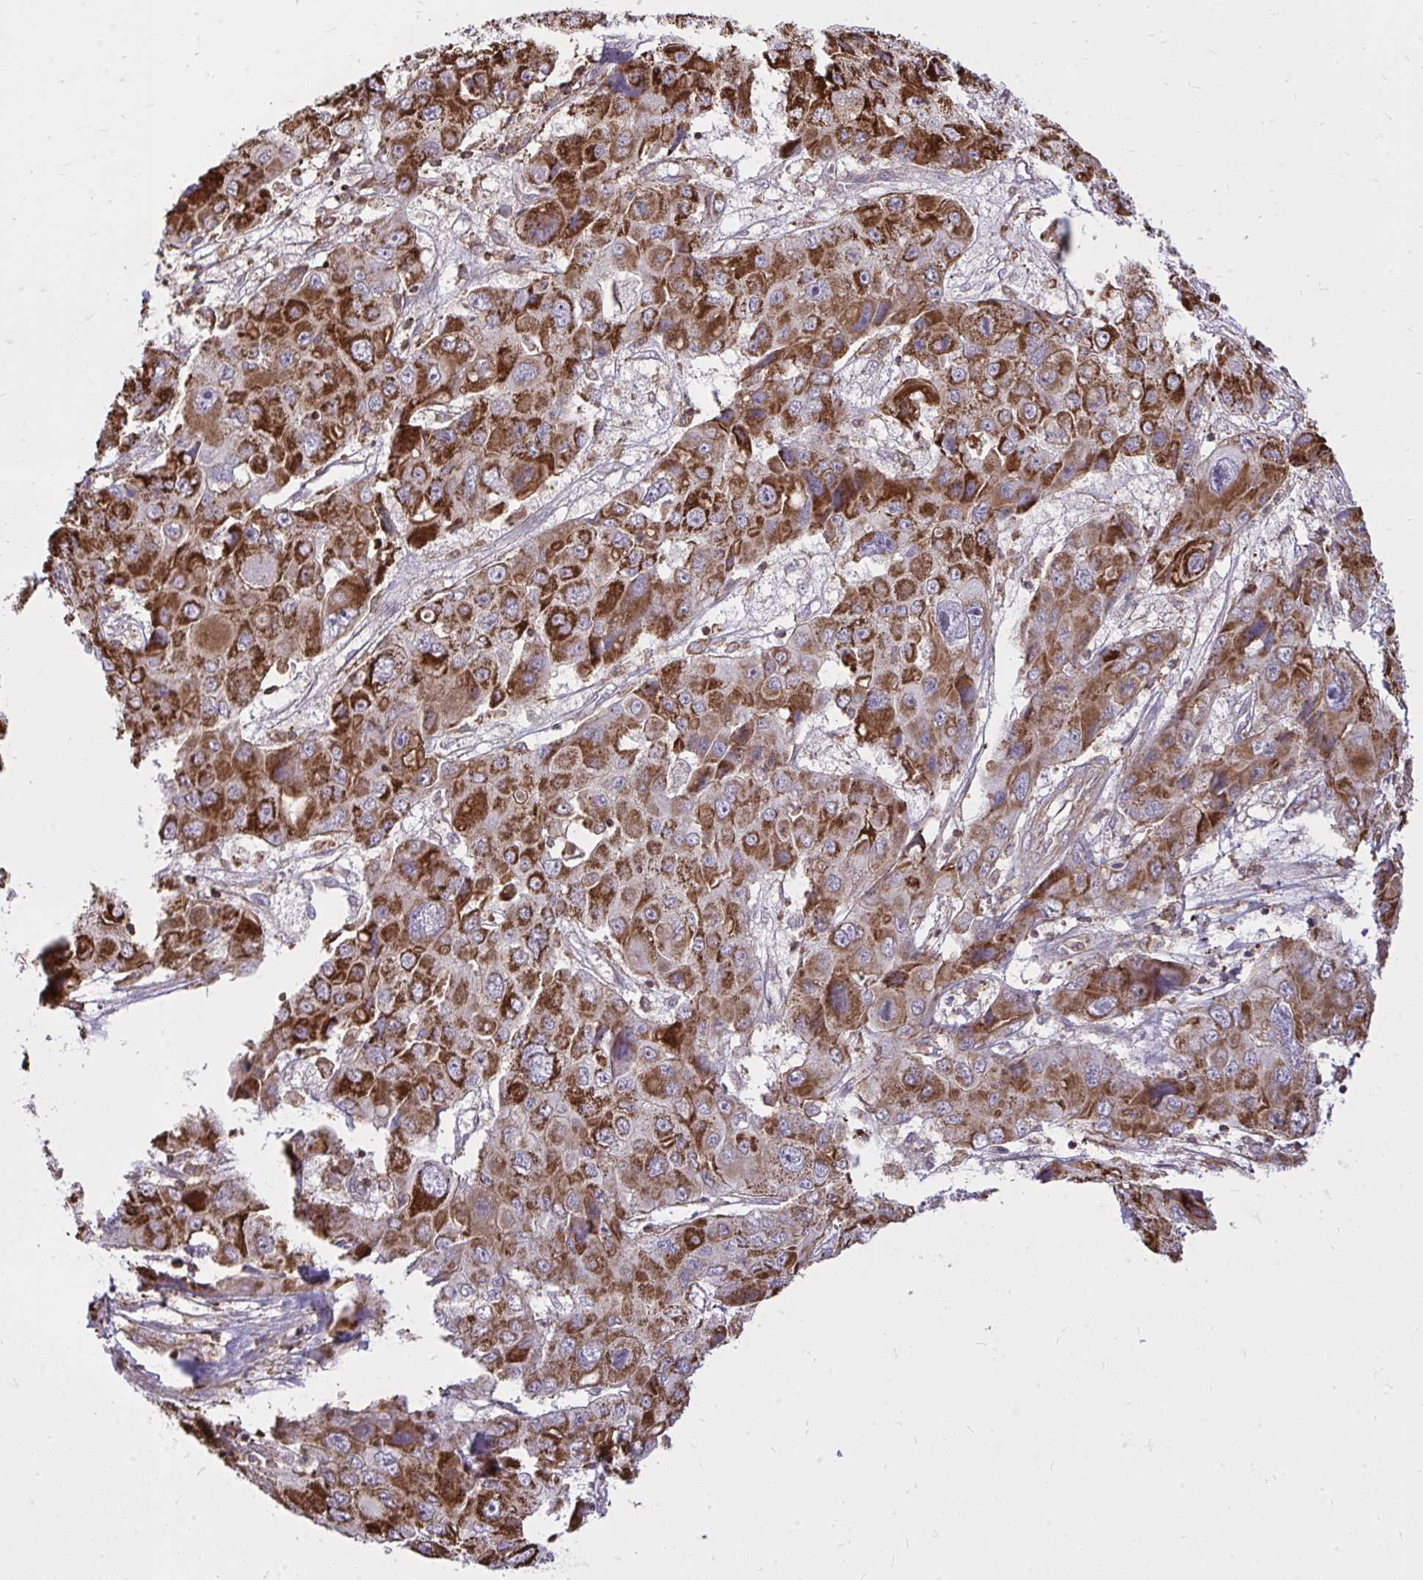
{"staining": {"intensity": "strong", "quantity": ">75%", "location": "cytoplasmic/membranous"}, "tissue": "liver cancer", "cell_type": "Tumor cells", "image_type": "cancer", "snomed": [{"axis": "morphology", "description": "Cholangiocarcinoma"}, {"axis": "topography", "description": "Liver"}], "caption": "Brown immunohistochemical staining in human liver cancer (cholangiocarcinoma) demonstrates strong cytoplasmic/membranous expression in about >75% of tumor cells.", "gene": "SLC7A5", "patient": {"sex": "male", "age": 67}}